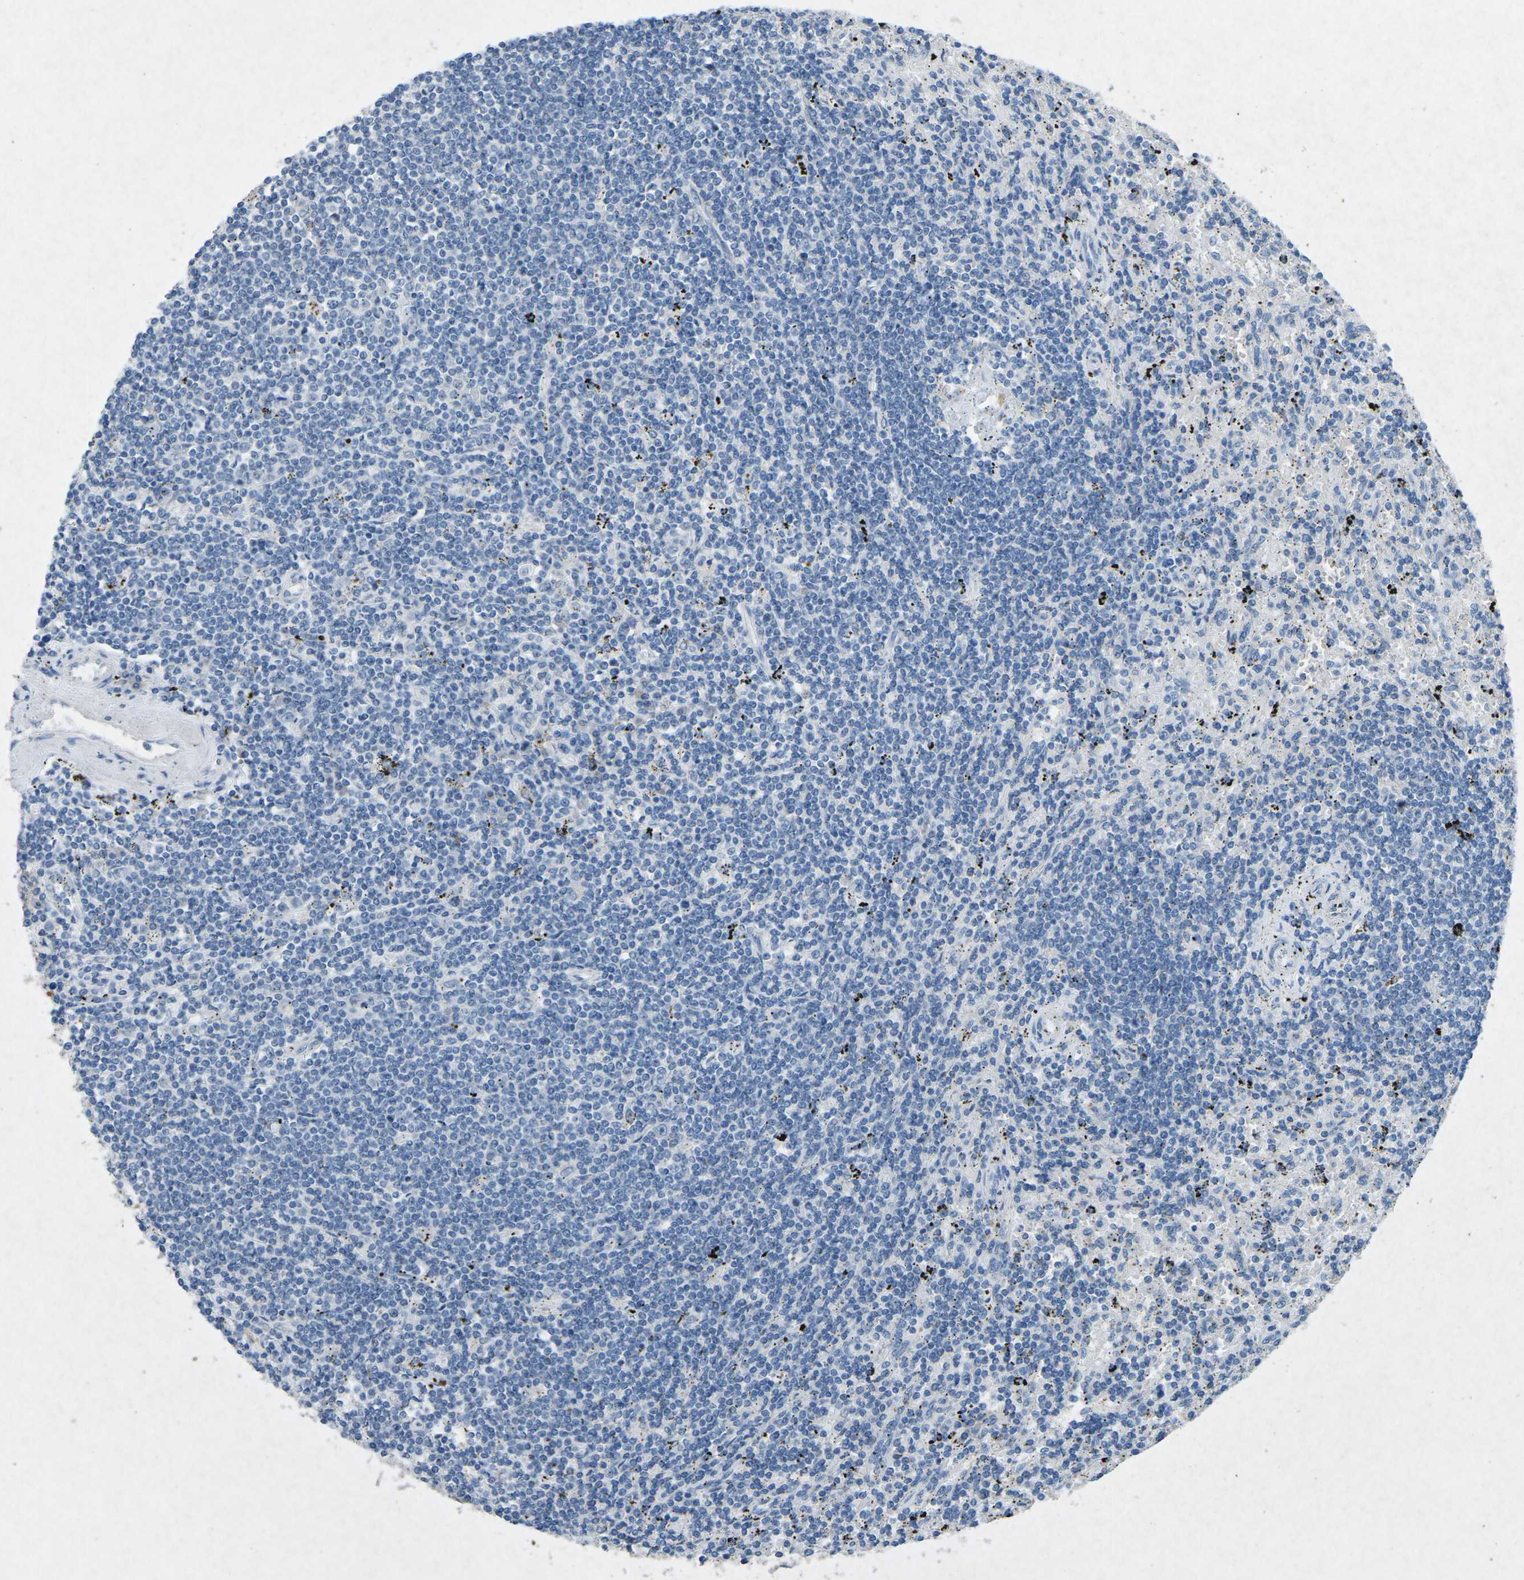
{"staining": {"intensity": "negative", "quantity": "none", "location": "none"}, "tissue": "lymphoma", "cell_type": "Tumor cells", "image_type": "cancer", "snomed": [{"axis": "morphology", "description": "Malignant lymphoma, non-Hodgkin's type, Low grade"}, {"axis": "topography", "description": "Spleen"}], "caption": "The IHC image has no significant staining in tumor cells of low-grade malignant lymphoma, non-Hodgkin's type tissue.", "gene": "A1BG", "patient": {"sex": "male", "age": 76}}